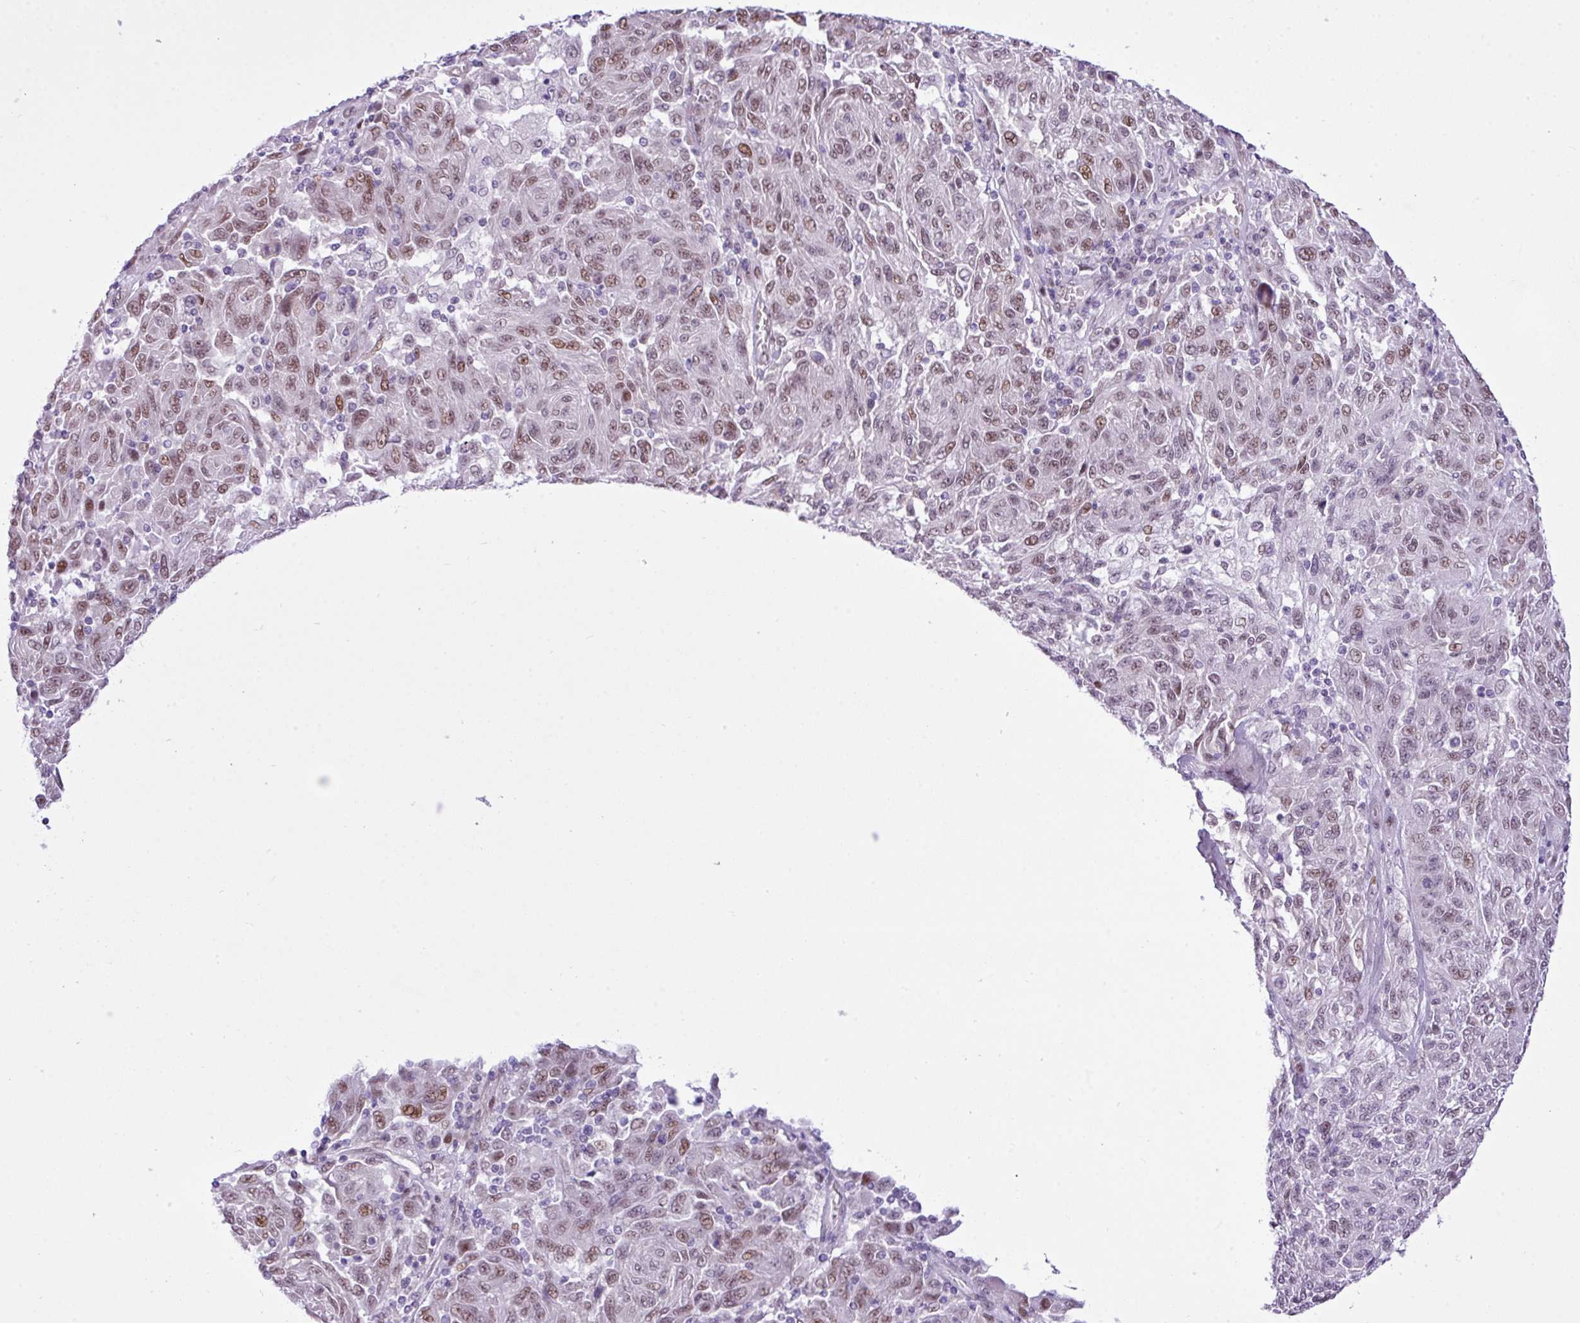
{"staining": {"intensity": "moderate", "quantity": "25%-75%", "location": "nuclear"}, "tissue": "melanoma", "cell_type": "Tumor cells", "image_type": "cancer", "snomed": [{"axis": "morphology", "description": "Malignant melanoma, NOS"}, {"axis": "topography", "description": "Skin"}], "caption": "Brown immunohistochemical staining in human melanoma demonstrates moderate nuclear expression in about 25%-75% of tumor cells. (DAB IHC with brightfield microscopy, high magnification).", "gene": "ELOA2", "patient": {"sex": "male", "age": 53}}